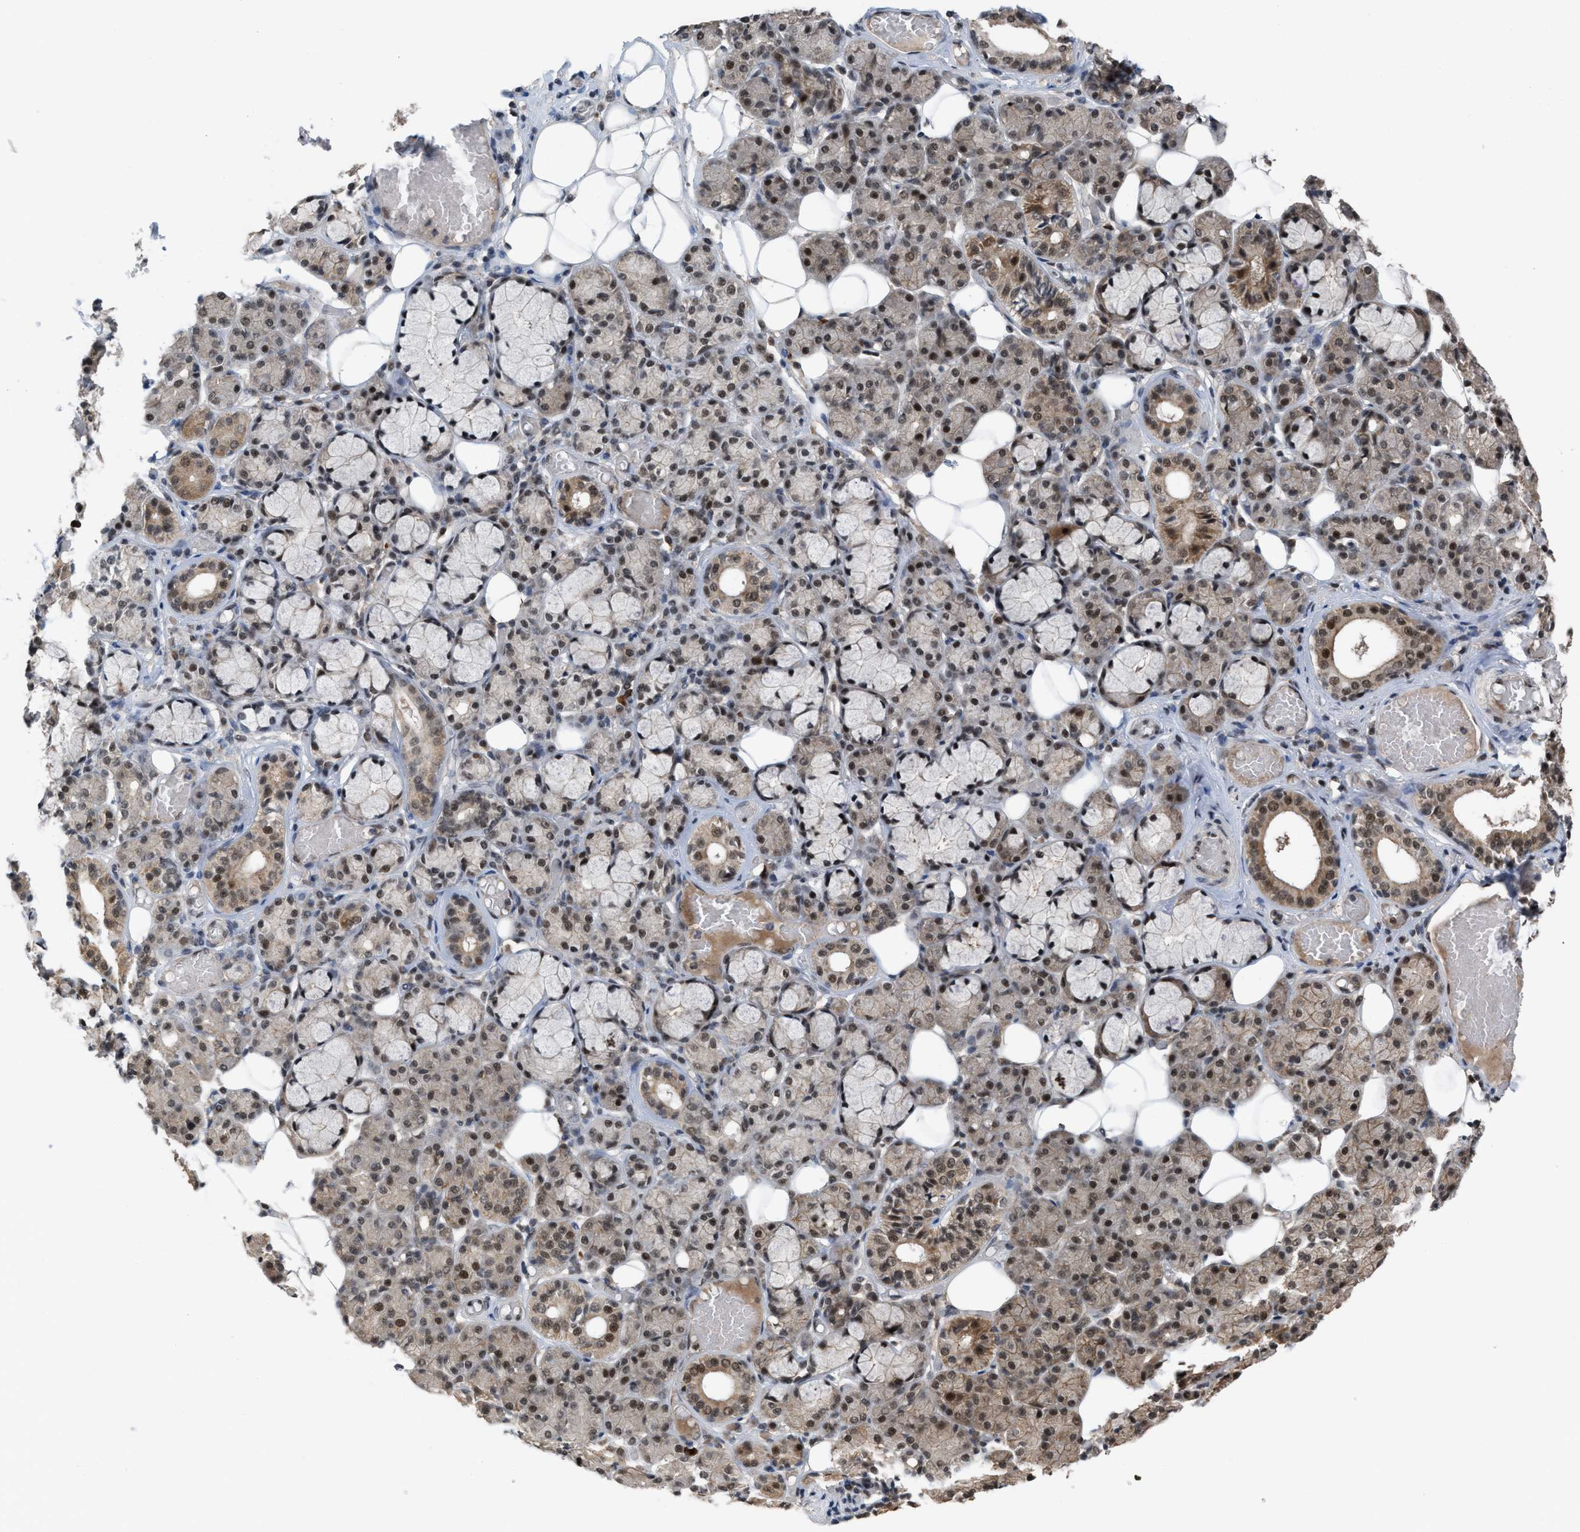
{"staining": {"intensity": "moderate", "quantity": ">75%", "location": "cytoplasmic/membranous,nuclear"}, "tissue": "salivary gland", "cell_type": "Glandular cells", "image_type": "normal", "snomed": [{"axis": "morphology", "description": "Normal tissue, NOS"}, {"axis": "topography", "description": "Salivary gland"}], "caption": "The photomicrograph exhibits a brown stain indicating the presence of a protein in the cytoplasmic/membranous,nuclear of glandular cells in salivary gland.", "gene": "PRPF4", "patient": {"sex": "male", "age": 63}}